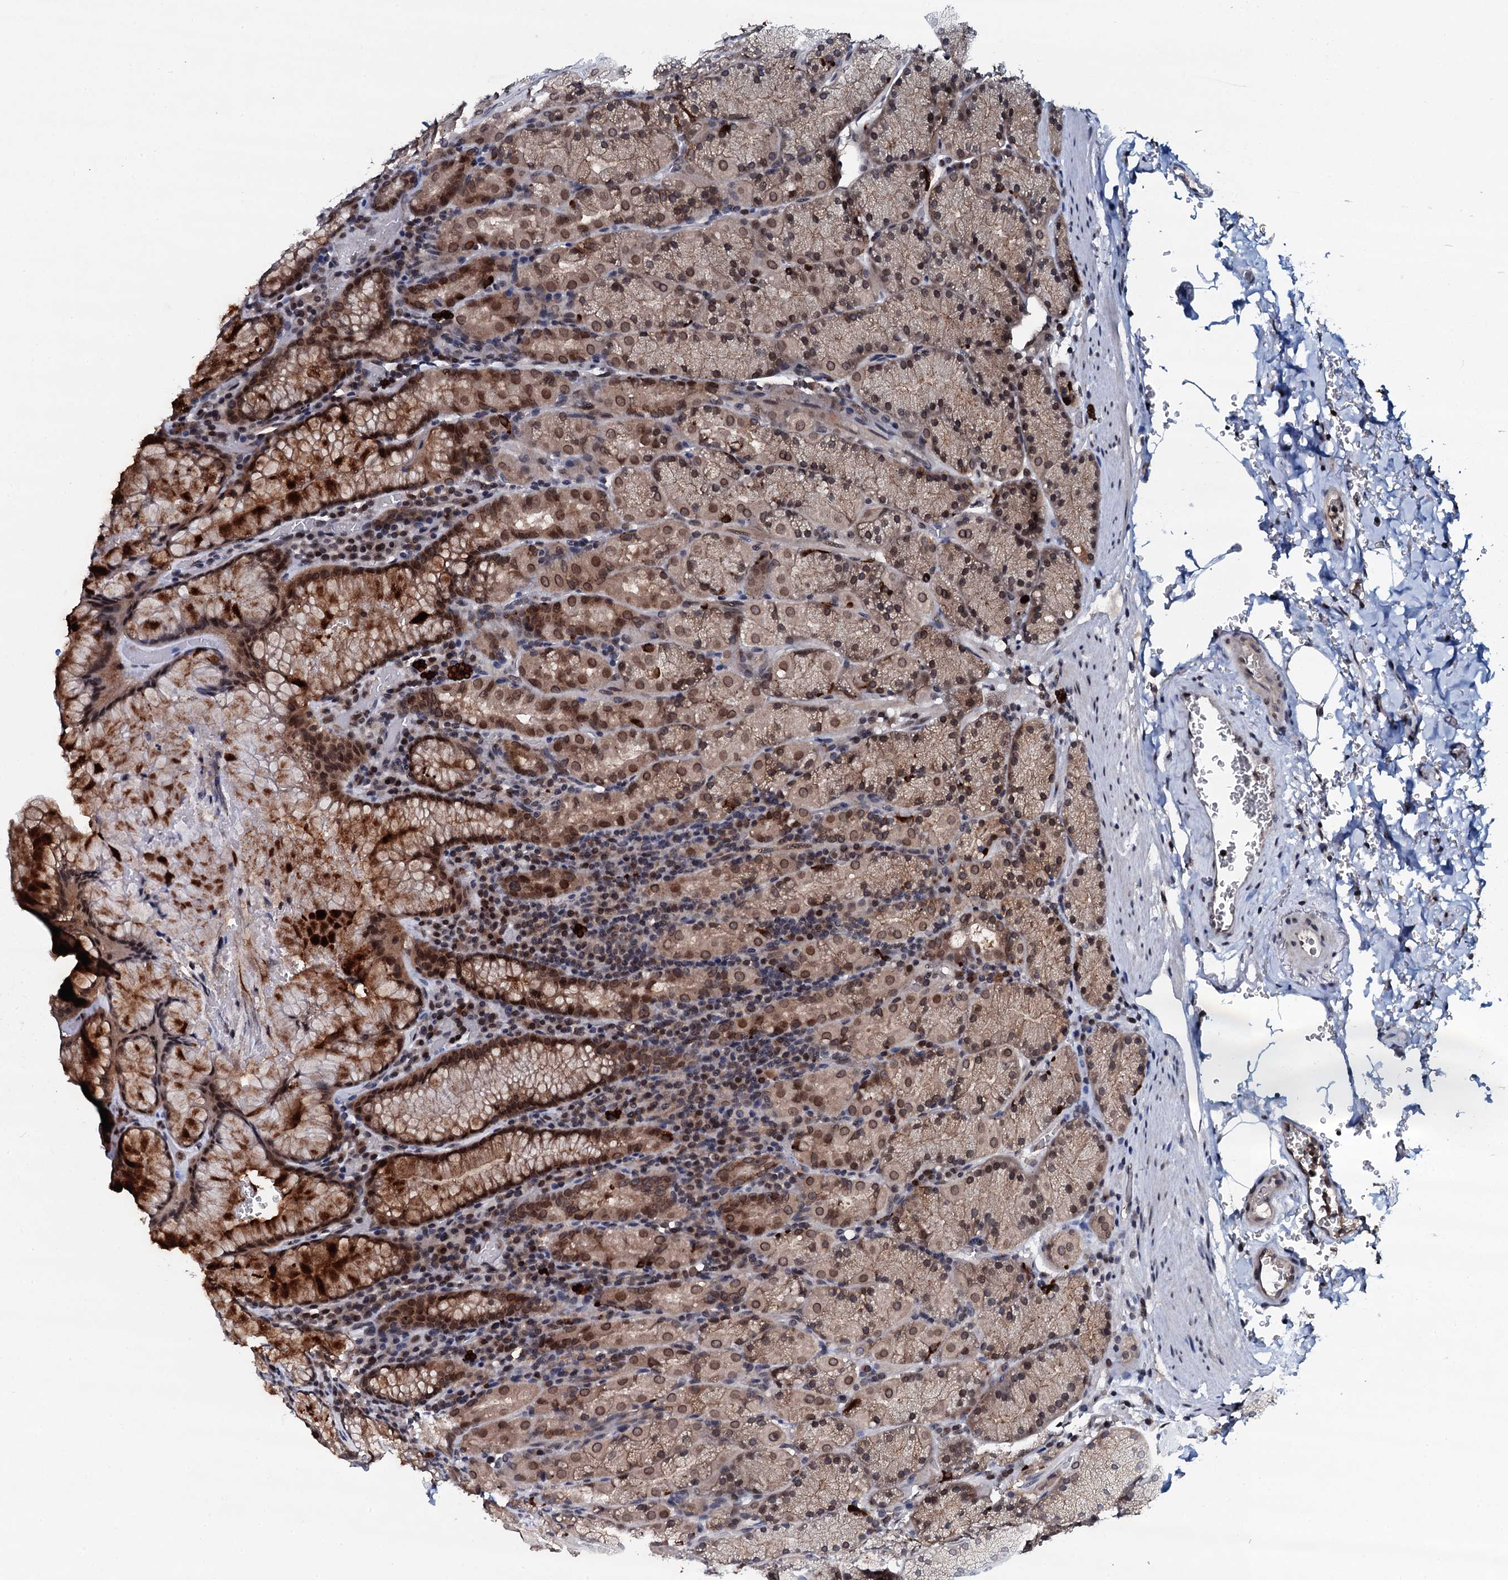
{"staining": {"intensity": "moderate", "quantity": ">75%", "location": "cytoplasmic/membranous,nuclear"}, "tissue": "stomach", "cell_type": "Glandular cells", "image_type": "normal", "snomed": [{"axis": "morphology", "description": "Normal tissue, NOS"}, {"axis": "topography", "description": "Stomach, upper"}, {"axis": "topography", "description": "Stomach, lower"}], "caption": "IHC histopathology image of normal stomach: stomach stained using immunohistochemistry (IHC) shows medium levels of moderate protein expression localized specifically in the cytoplasmic/membranous,nuclear of glandular cells, appearing as a cytoplasmic/membranous,nuclear brown color.", "gene": "SNTA1", "patient": {"sex": "male", "age": 80}}